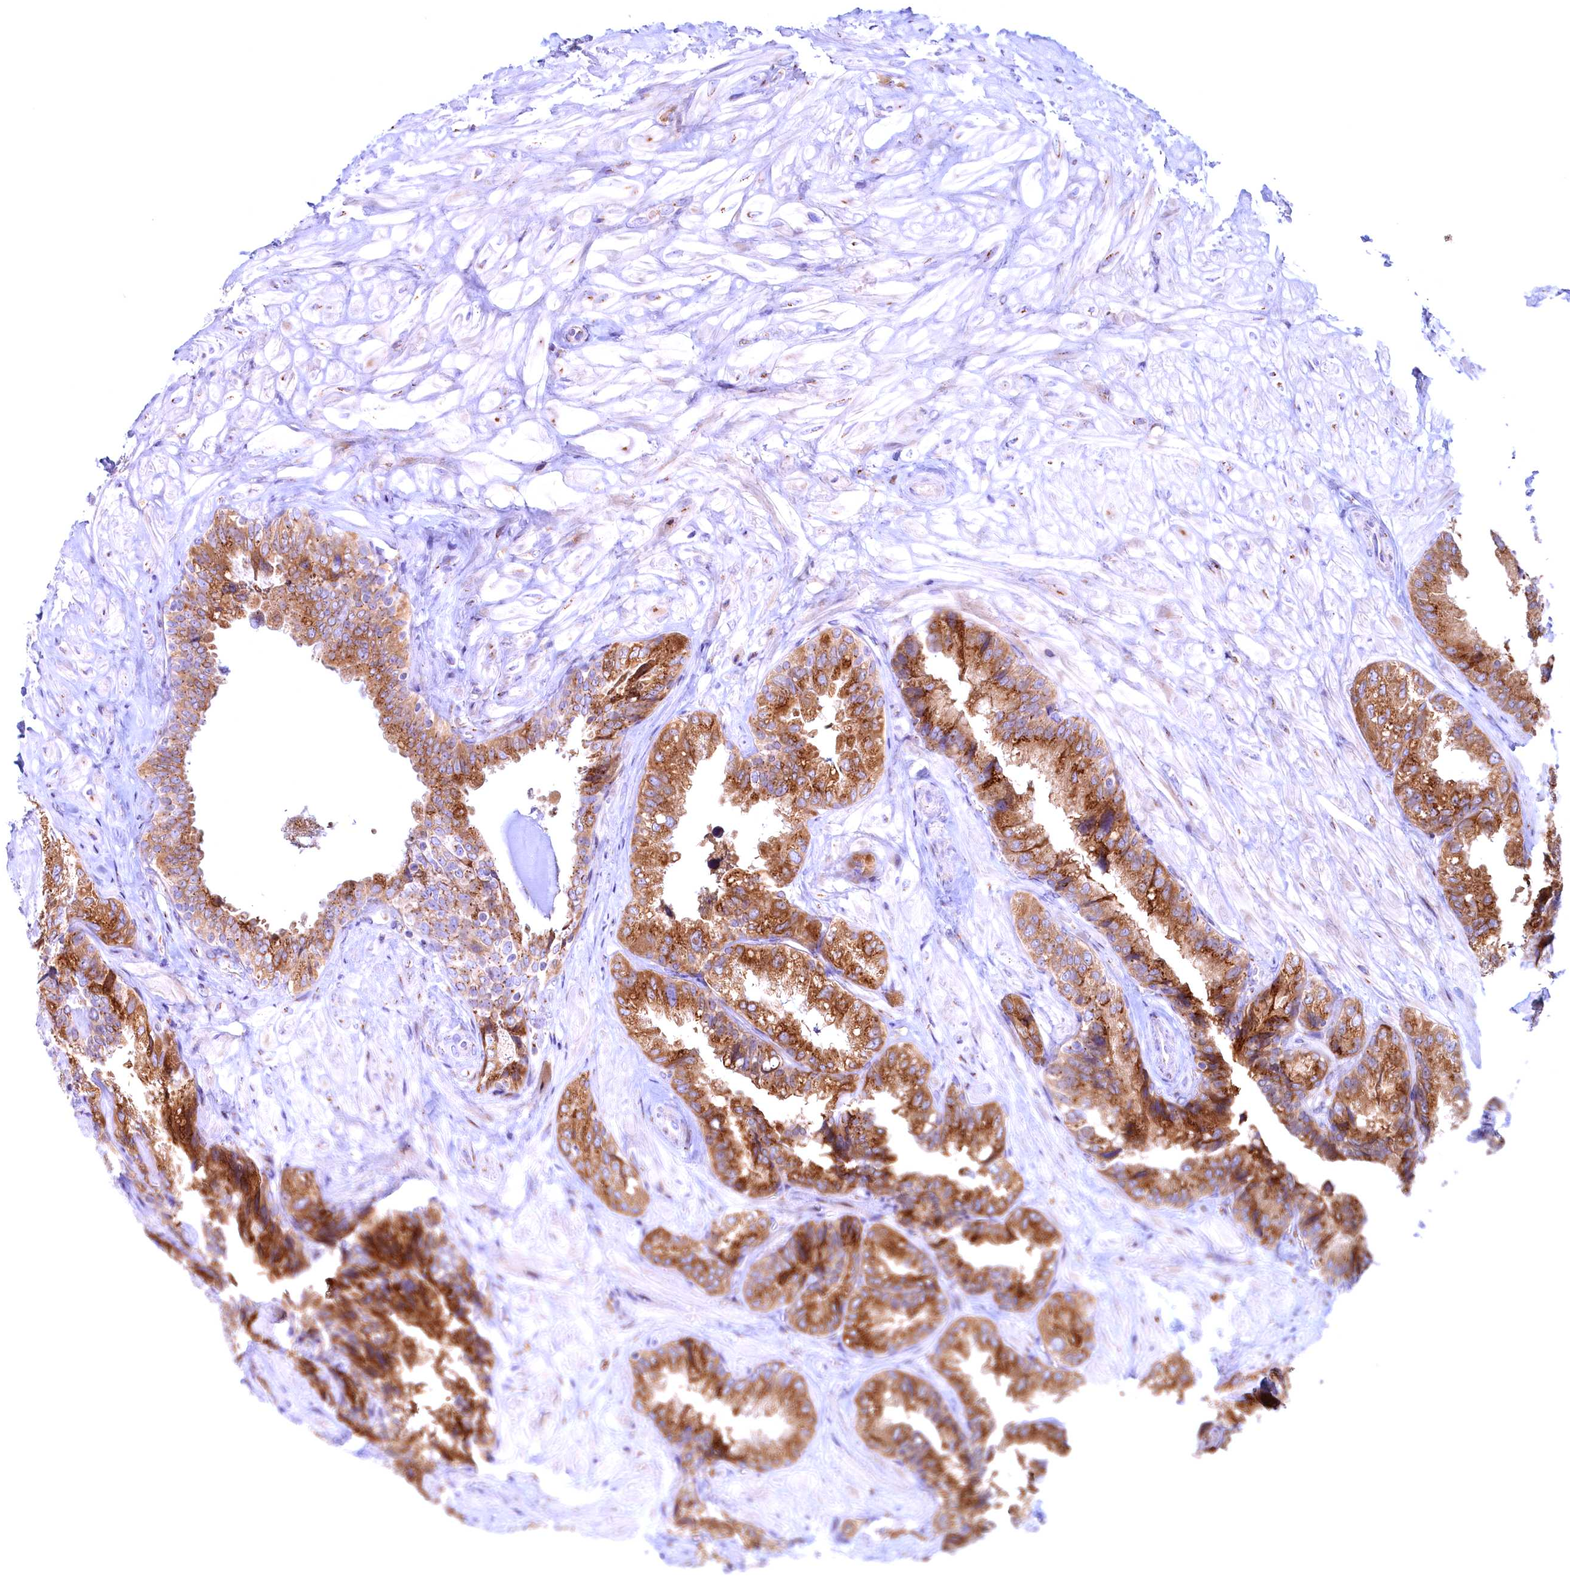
{"staining": {"intensity": "moderate", "quantity": ">75%", "location": "cytoplasmic/membranous"}, "tissue": "seminal vesicle", "cell_type": "Glandular cells", "image_type": "normal", "snomed": [{"axis": "morphology", "description": "Normal tissue, NOS"}, {"axis": "topography", "description": "Prostate and seminal vesicle, NOS"}, {"axis": "topography", "description": "Prostate"}, {"axis": "topography", "description": "Seminal veicle"}], "caption": "Approximately >75% of glandular cells in unremarkable human seminal vesicle show moderate cytoplasmic/membranous protein positivity as visualized by brown immunohistochemical staining.", "gene": "BLVRB", "patient": {"sex": "male", "age": 67}}